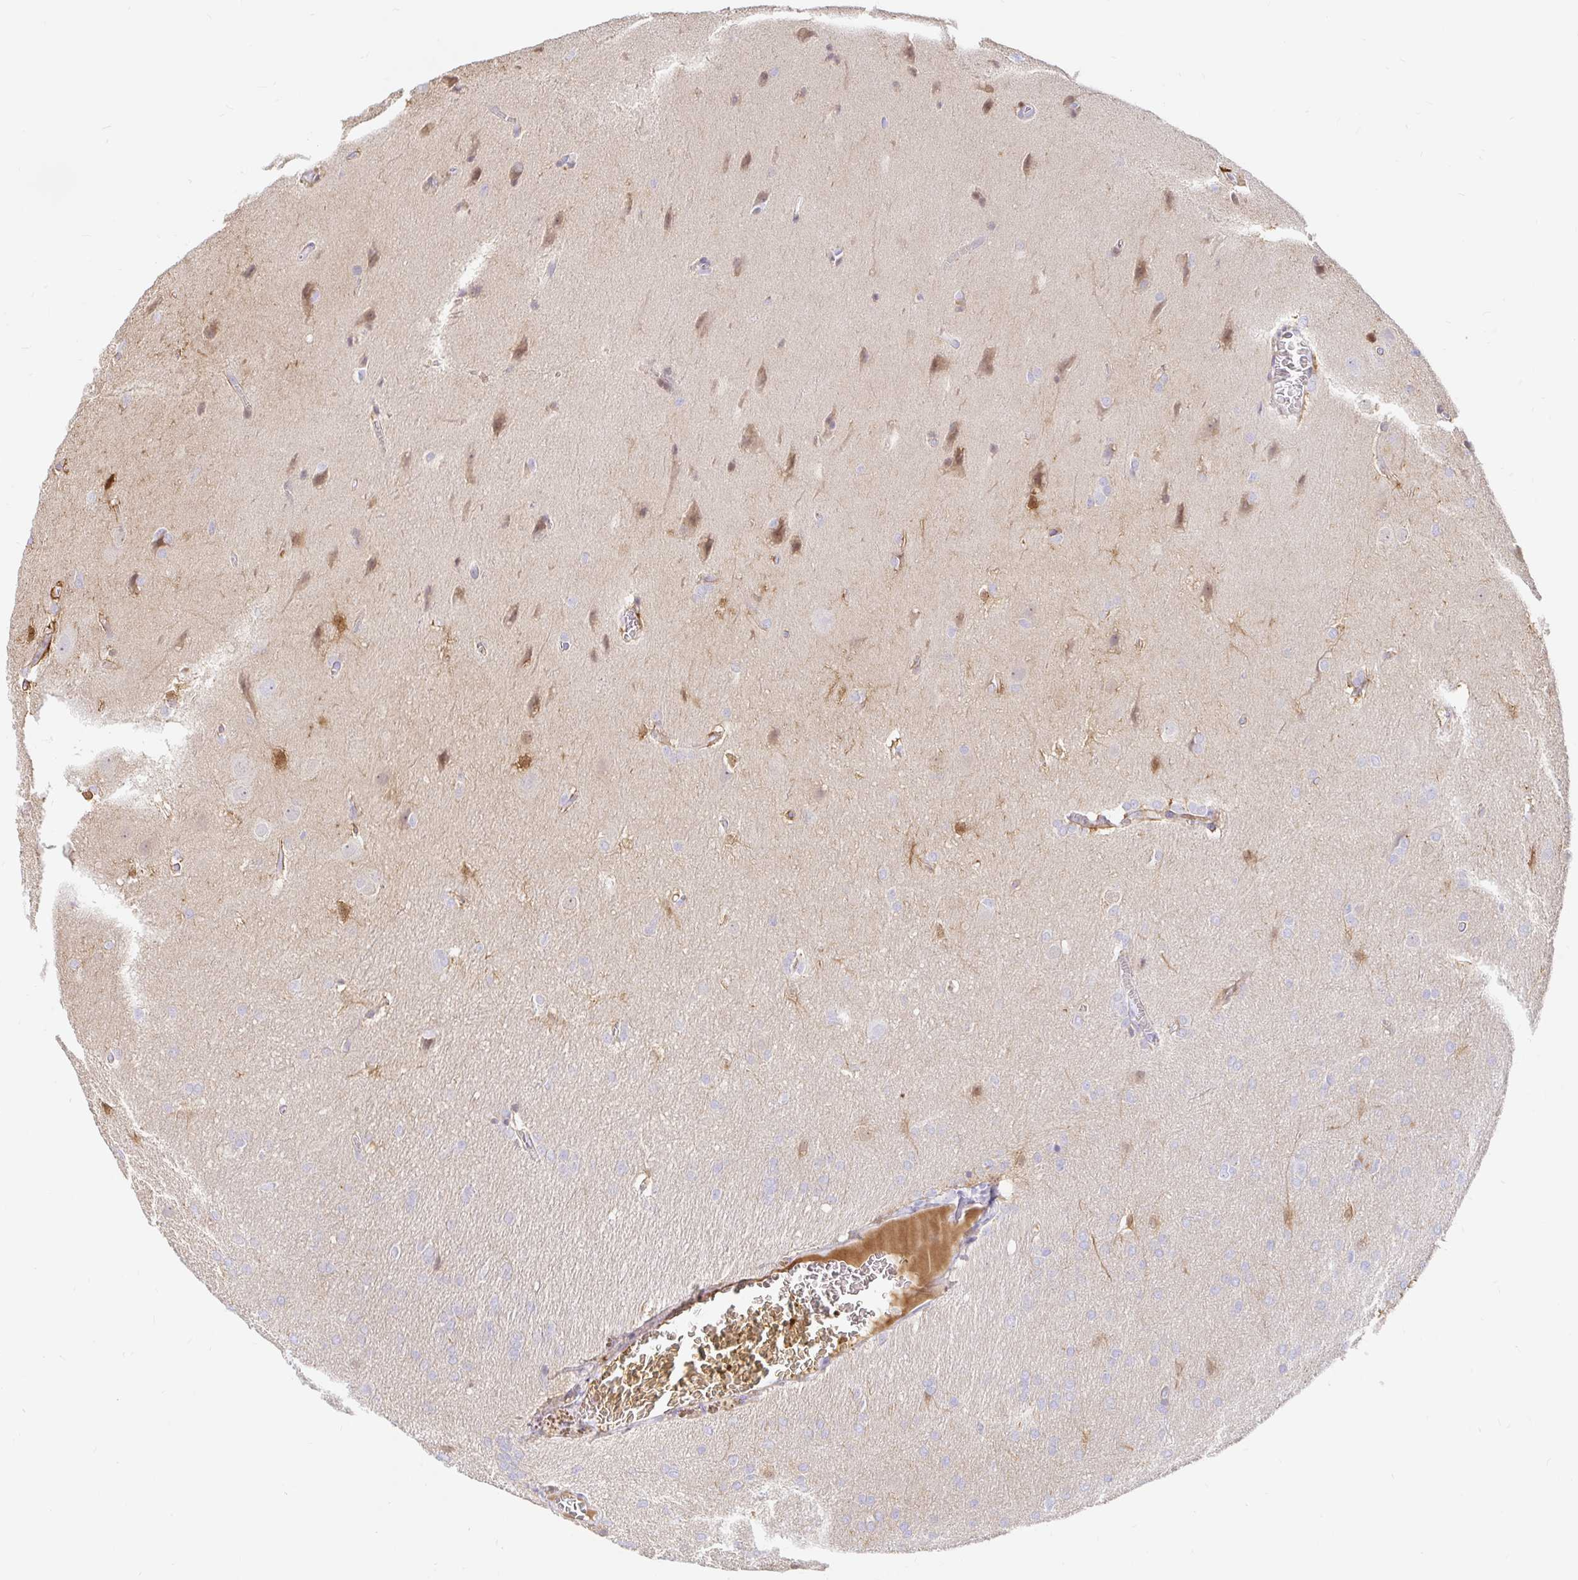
{"staining": {"intensity": "negative", "quantity": "none", "location": "none"}, "tissue": "glioma", "cell_type": "Tumor cells", "image_type": "cancer", "snomed": [{"axis": "morphology", "description": "Glioma, malignant, Low grade"}, {"axis": "topography", "description": "Brain"}], "caption": "A histopathology image of human glioma is negative for staining in tumor cells. Nuclei are stained in blue.", "gene": "PPP1R1B", "patient": {"sex": "female", "age": 32}}